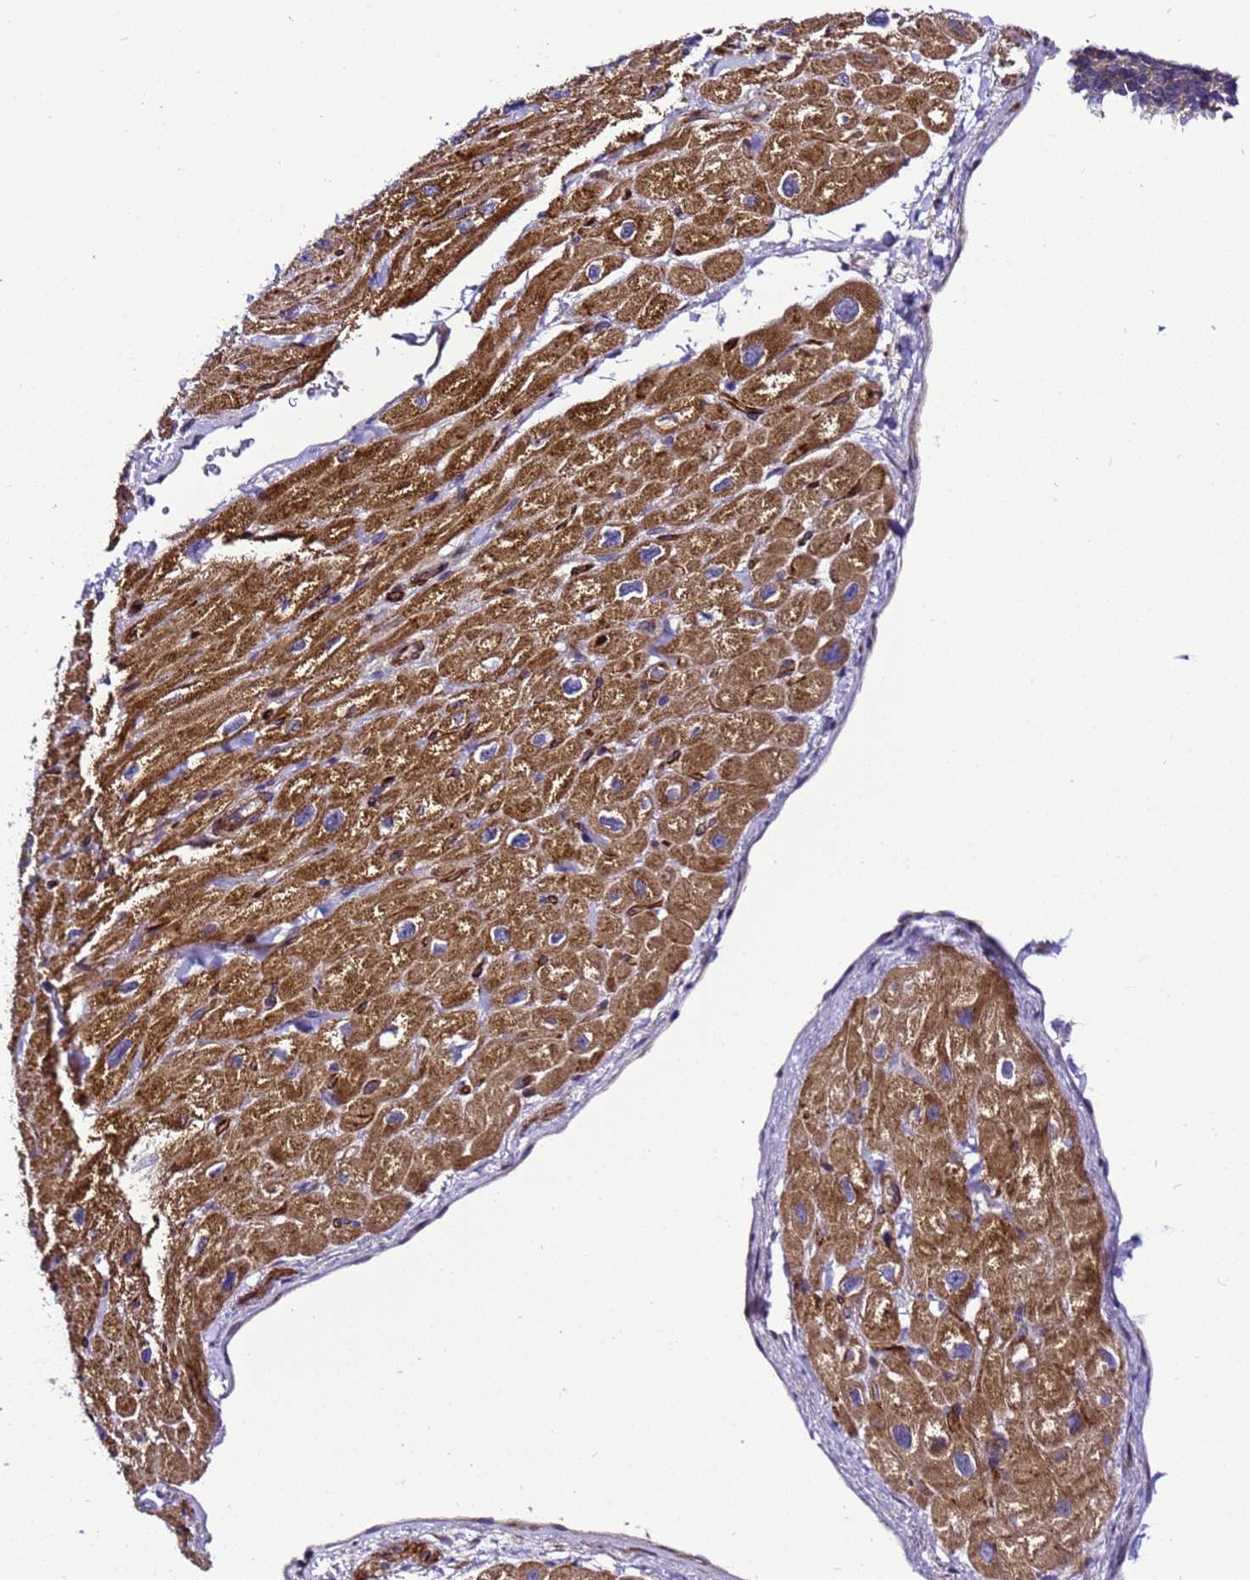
{"staining": {"intensity": "strong", "quantity": ">75%", "location": "cytoplasmic/membranous"}, "tissue": "heart muscle", "cell_type": "Cardiomyocytes", "image_type": "normal", "snomed": [{"axis": "morphology", "description": "Normal tissue, NOS"}, {"axis": "topography", "description": "Heart"}], "caption": "Strong cytoplasmic/membranous expression is identified in approximately >75% of cardiomyocytes in benign heart muscle. (brown staining indicates protein expression, while blue staining denotes nuclei).", "gene": "ZNF417", "patient": {"sex": "male", "age": 65}}